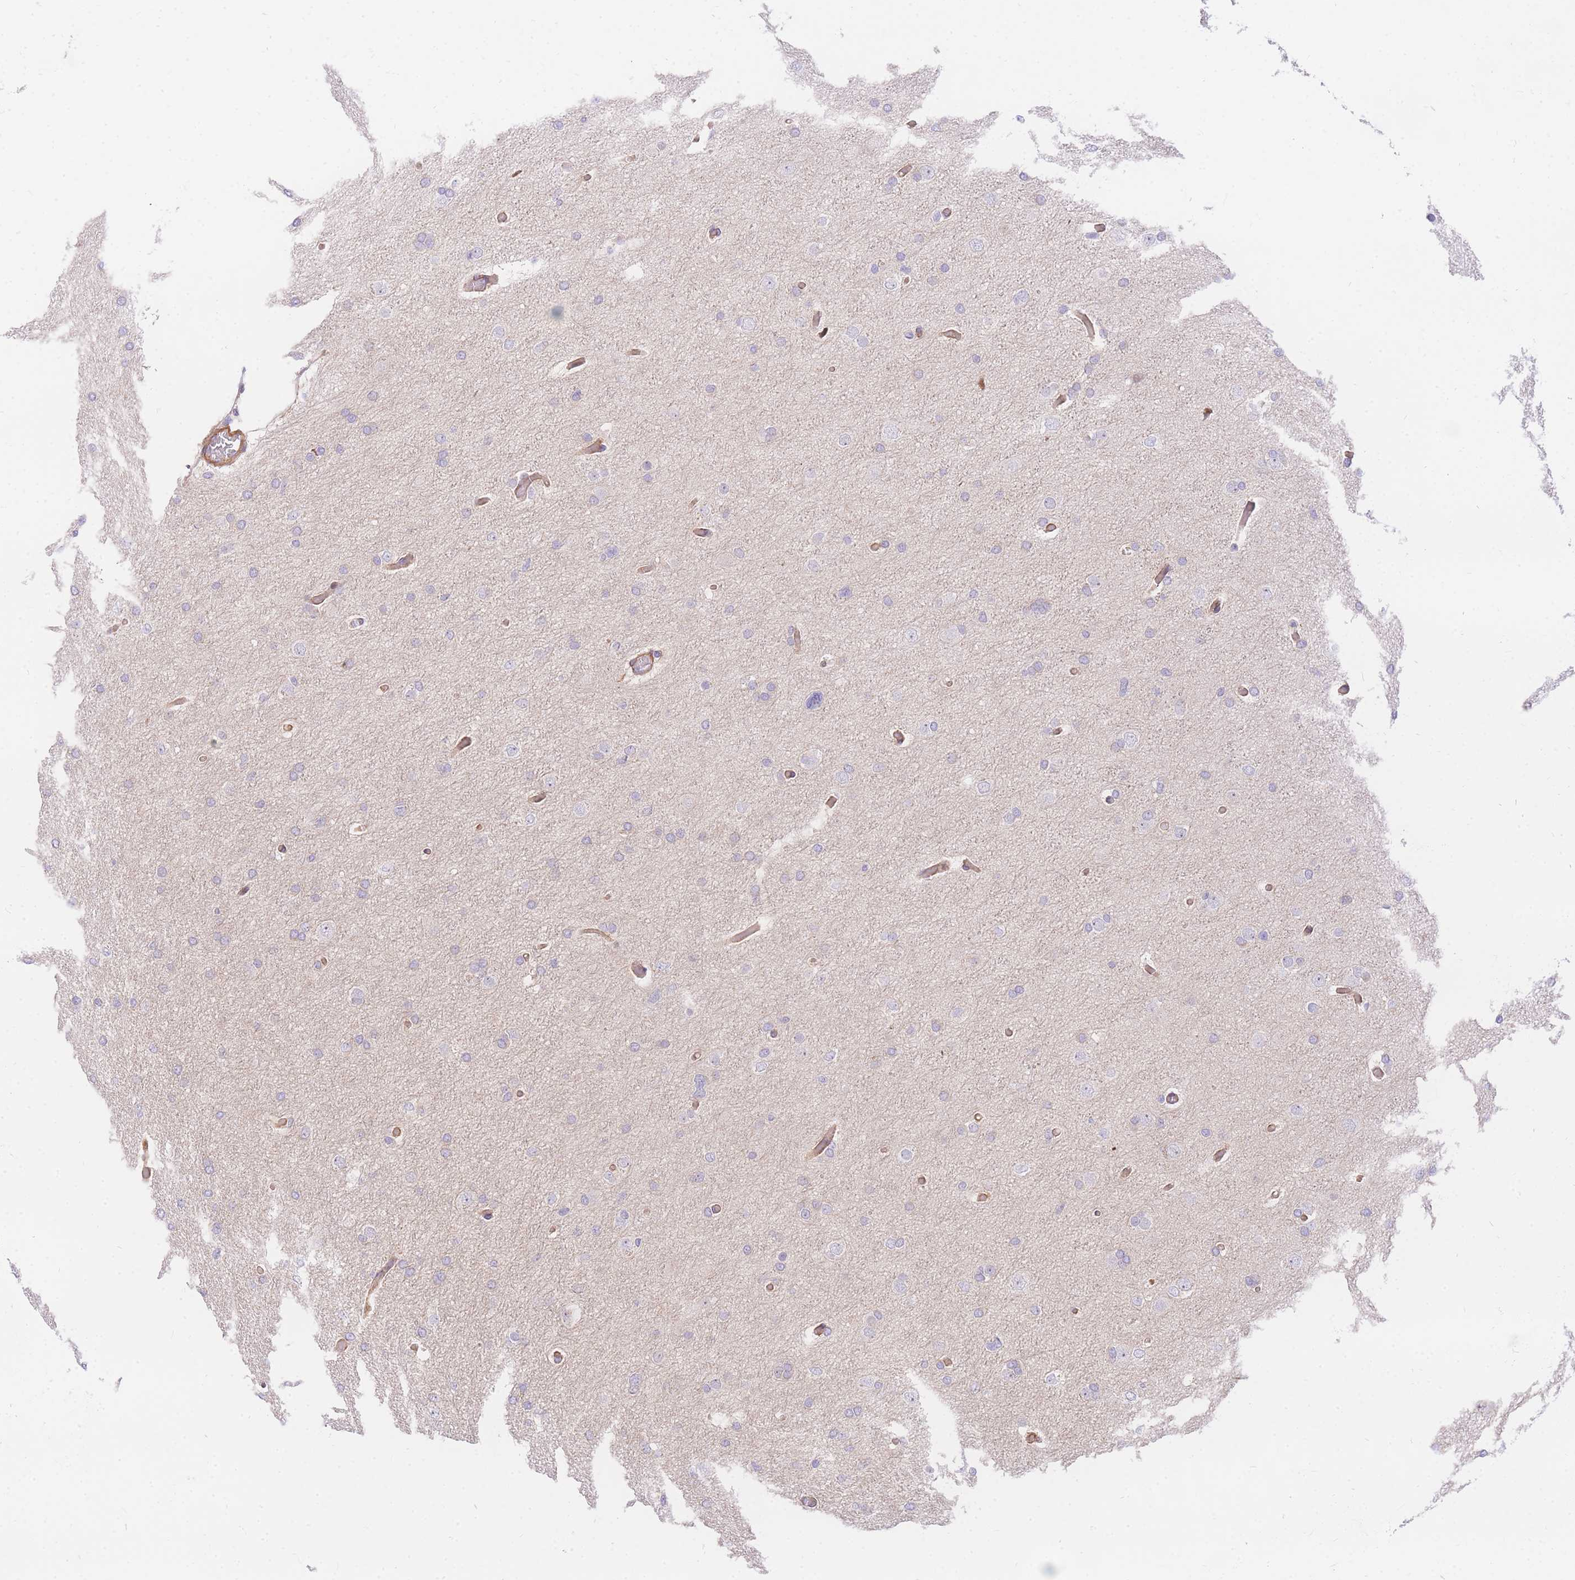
{"staining": {"intensity": "negative", "quantity": "none", "location": "none"}, "tissue": "glioma", "cell_type": "Tumor cells", "image_type": "cancer", "snomed": [{"axis": "morphology", "description": "Glioma, malignant, High grade"}, {"axis": "topography", "description": "Cerebral cortex"}], "caption": "Immunohistochemistry image of neoplastic tissue: malignant glioma (high-grade) stained with DAB exhibits no significant protein expression in tumor cells.", "gene": "S100PBP", "patient": {"sex": "female", "age": 36}}